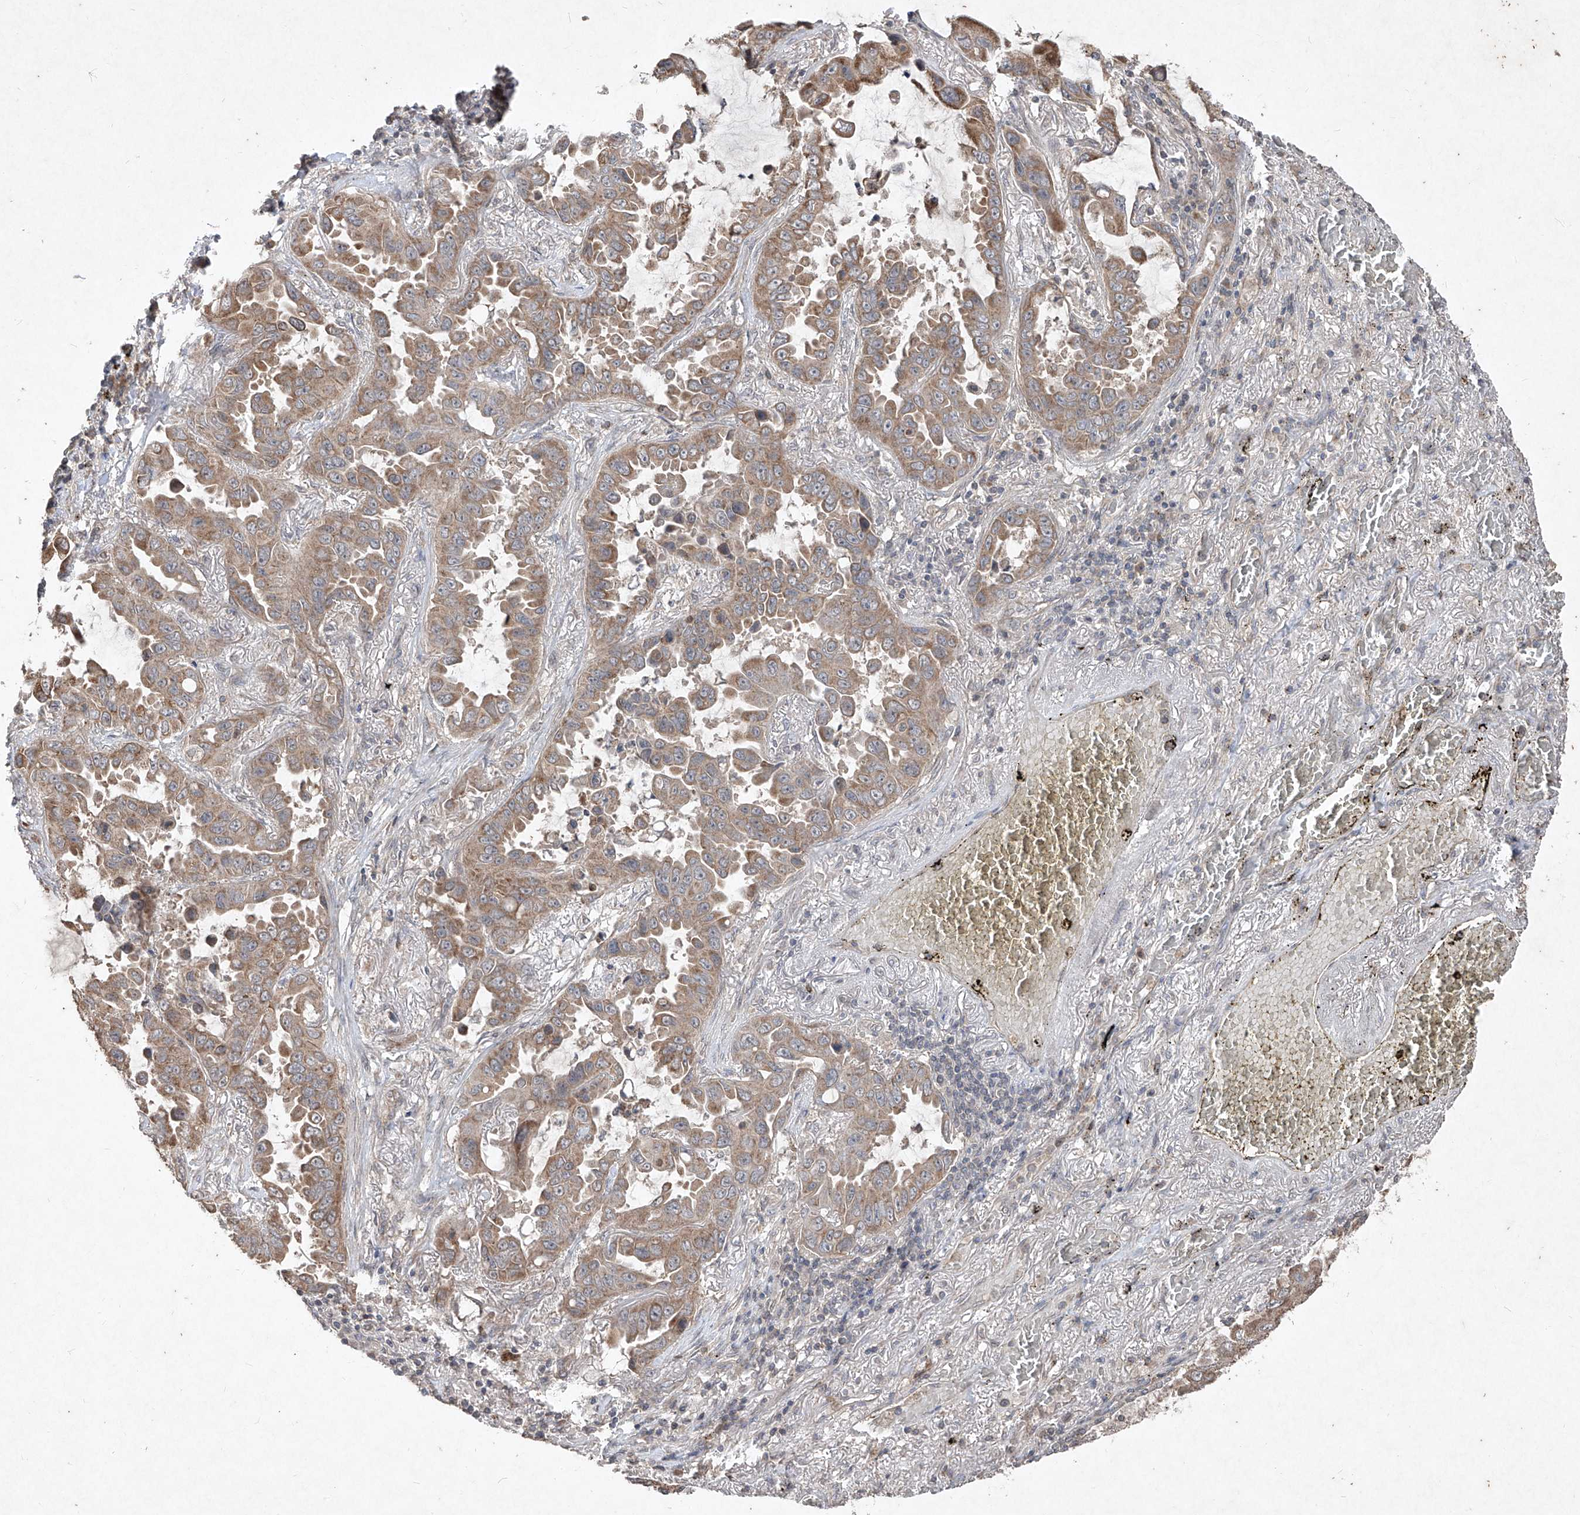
{"staining": {"intensity": "moderate", "quantity": ">75%", "location": "cytoplasmic/membranous"}, "tissue": "lung cancer", "cell_type": "Tumor cells", "image_type": "cancer", "snomed": [{"axis": "morphology", "description": "Adenocarcinoma, NOS"}, {"axis": "topography", "description": "Lung"}], "caption": "Protein staining shows moderate cytoplasmic/membranous positivity in about >75% of tumor cells in lung adenocarcinoma.", "gene": "ABCD3", "patient": {"sex": "male", "age": 64}}